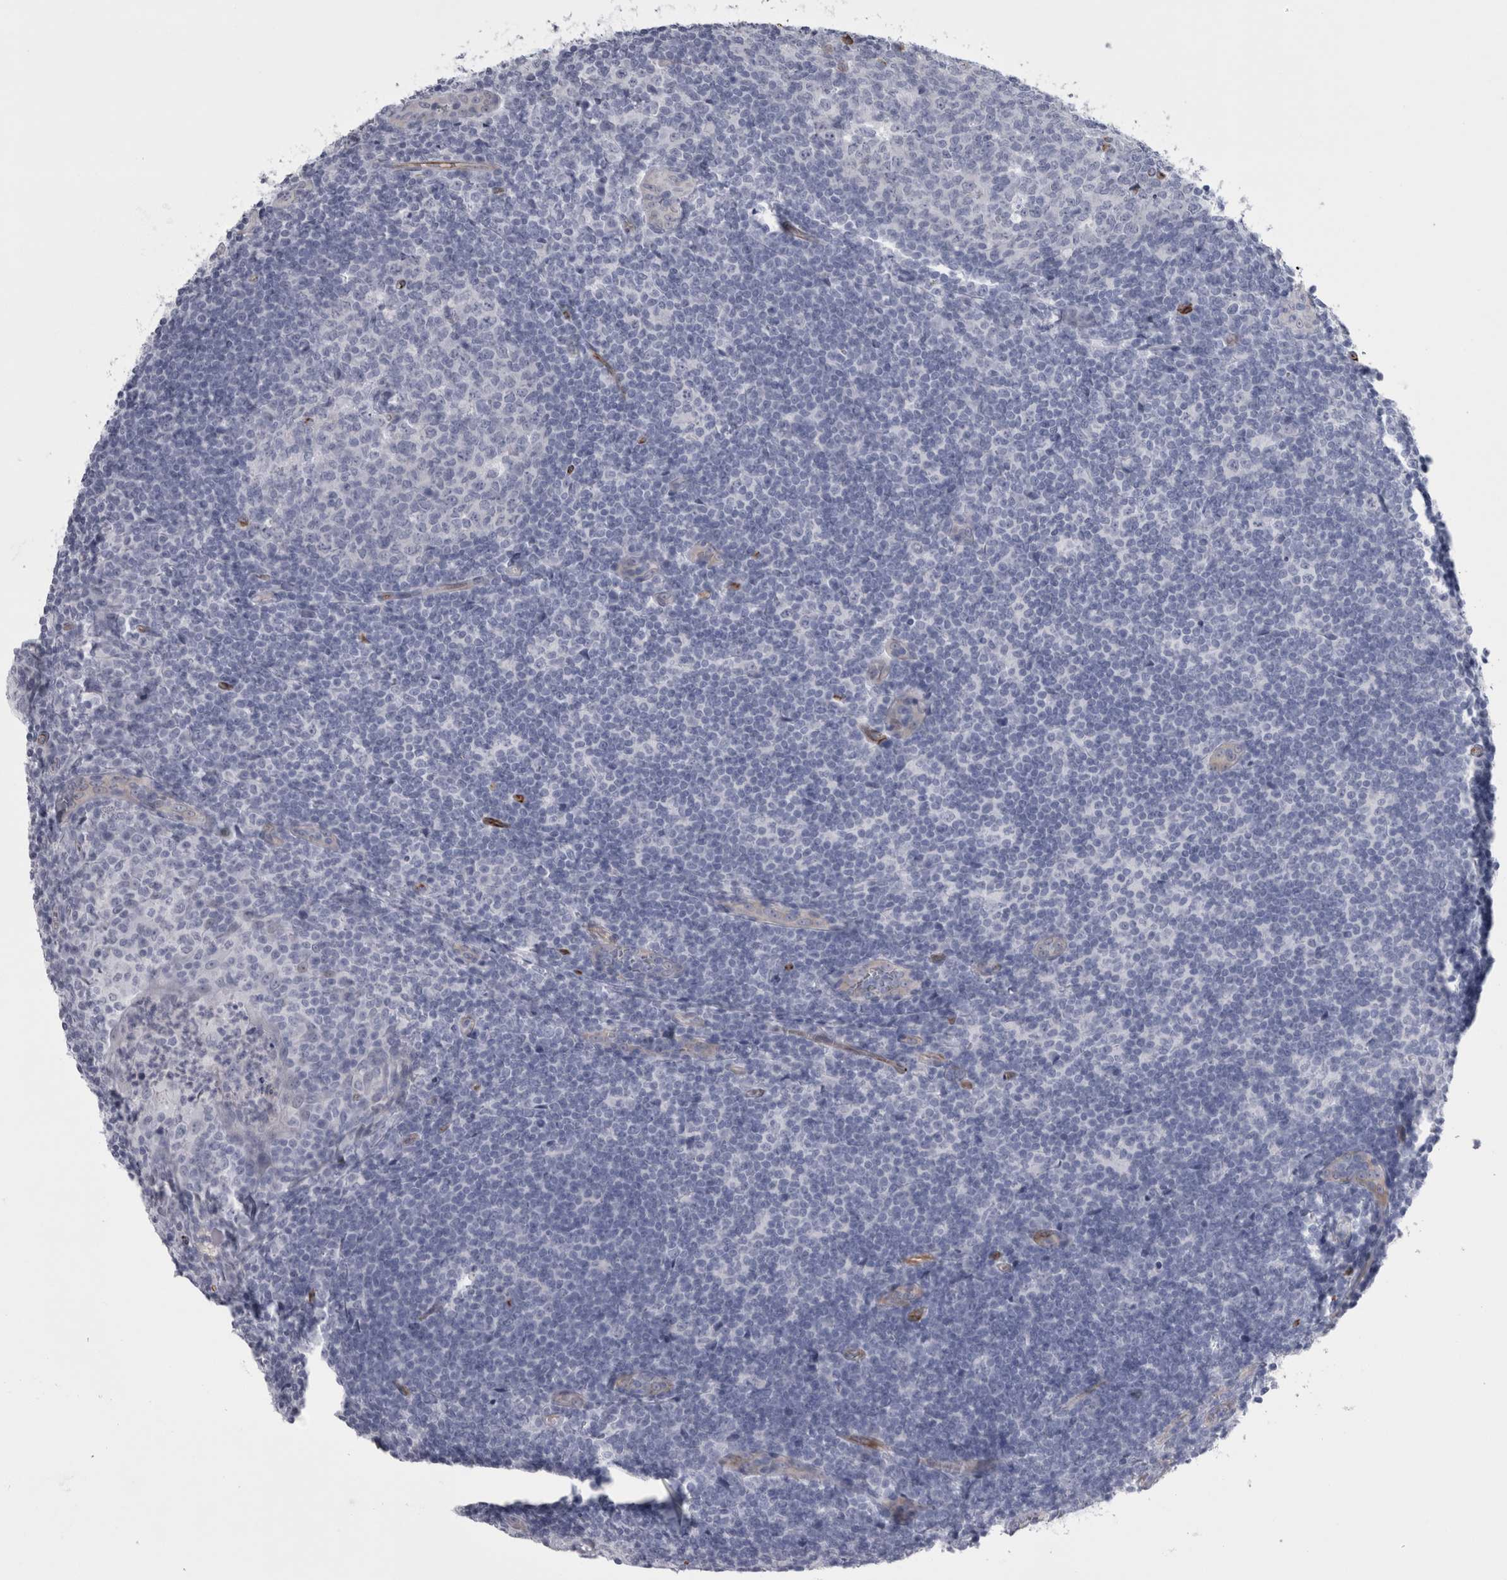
{"staining": {"intensity": "negative", "quantity": "none", "location": "none"}, "tissue": "tonsil", "cell_type": "Germinal center cells", "image_type": "normal", "snomed": [{"axis": "morphology", "description": "Normal tissue, NOS"}, {"axis": "topography", "description": "Tonsil"}], "caption": "DAB (3,3'-diaminobenzidine) immunohistochemical staining of normal human tonsil displays no significant expression in germinal center cells.", "gene": "VWDE", "patient": {"sex": "male", "age": 37}}